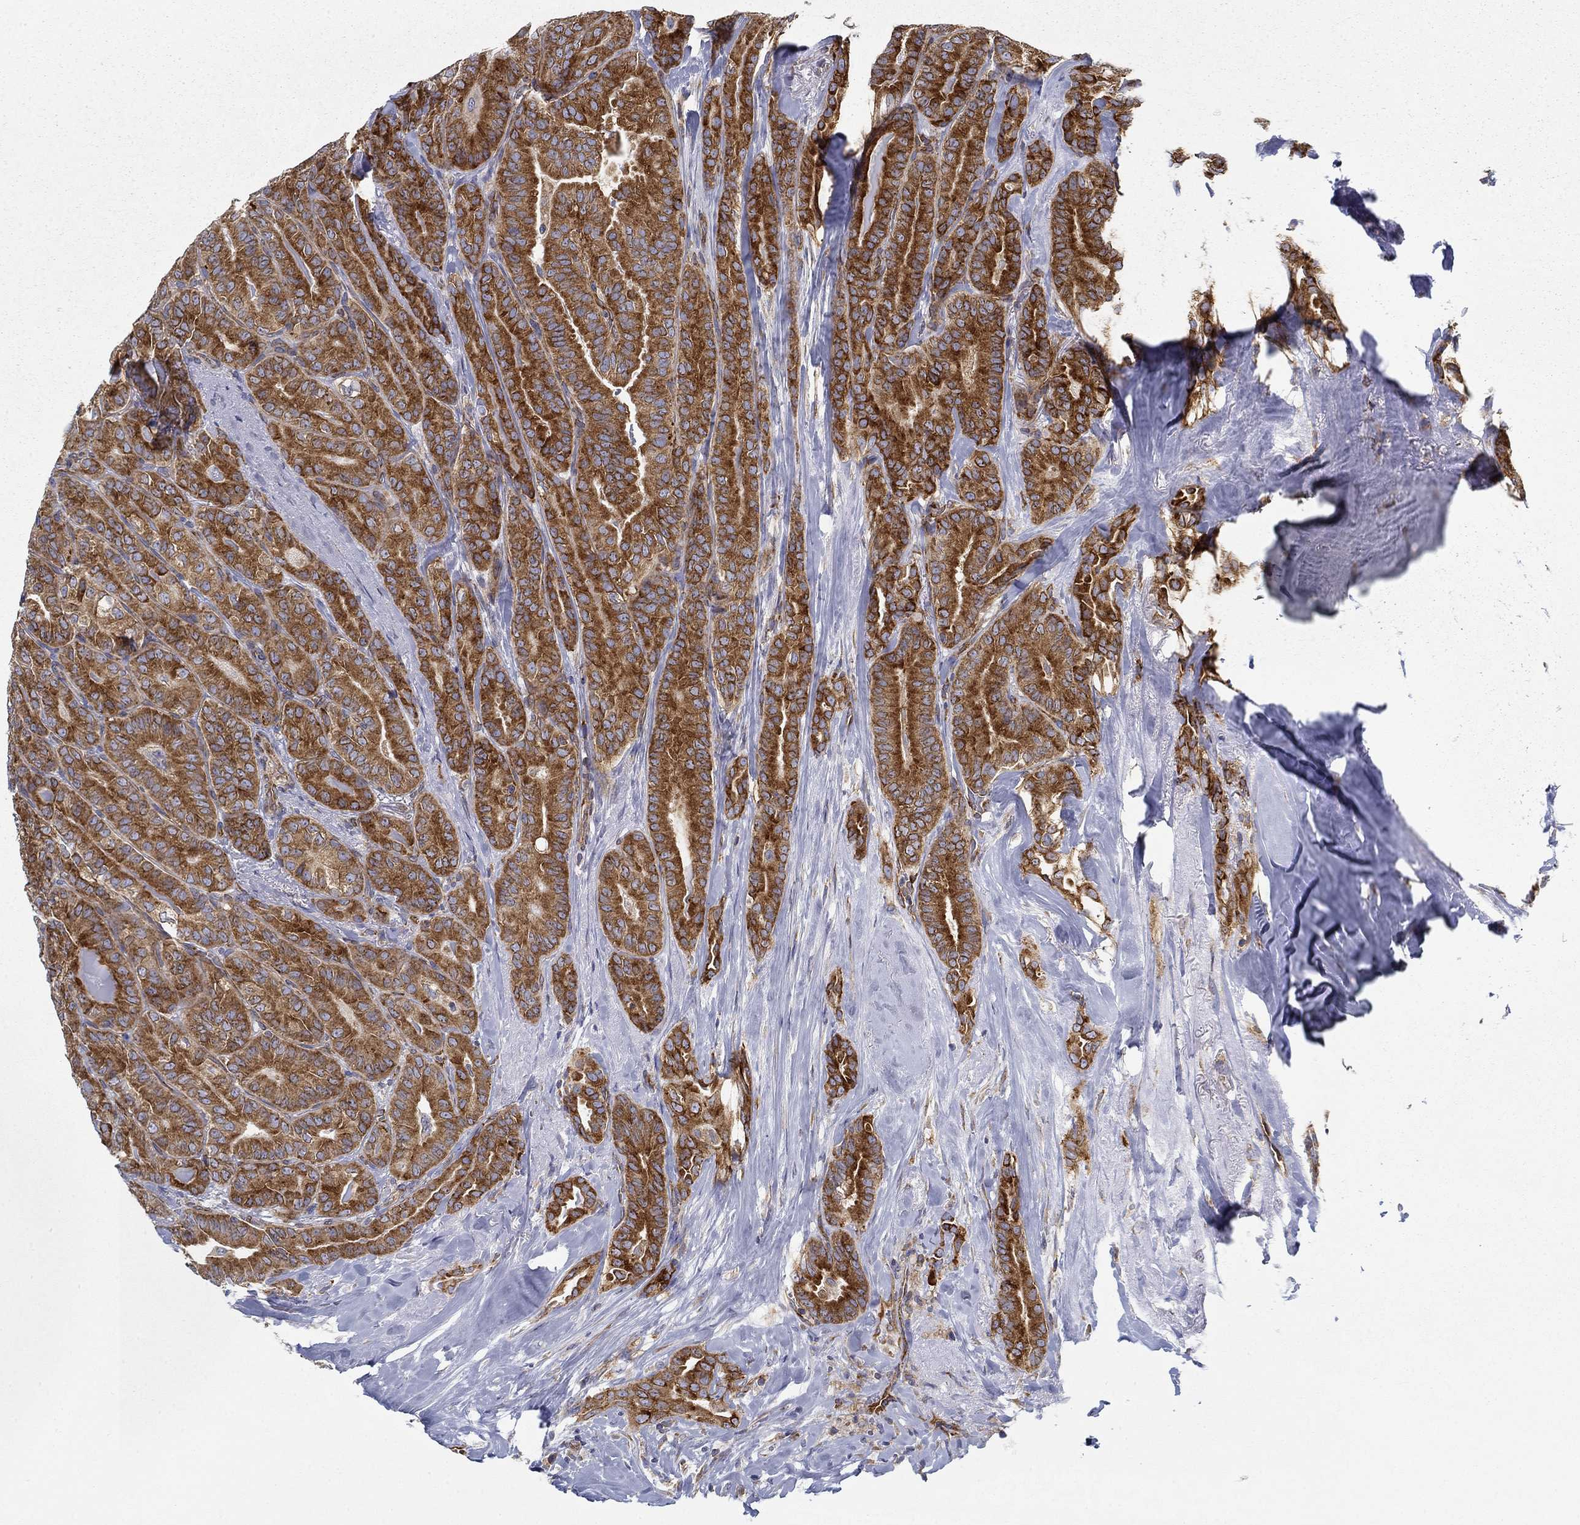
{"staining": {"intensity": "strong", "quantity": ">75%", "location": "cytoplasmic/membranous"}, "tissue": "thyroid cancer", "cell_type": "Tumor cells", "image_type": "cancer", "snomed": [{"axis": "morphology", "description": "Papillary adenocarcinoma, NOS"}, {"axis": "topography", "description": "Thyroid gland"}], "caption": "An image of thyroid papillary adenocarcinoma stained for a protein exhibits strong cytoplasmic/membranous brown staining in tumor cells.", "gene": "FXR1", "patient": {"sex": "male", "age": 61}}